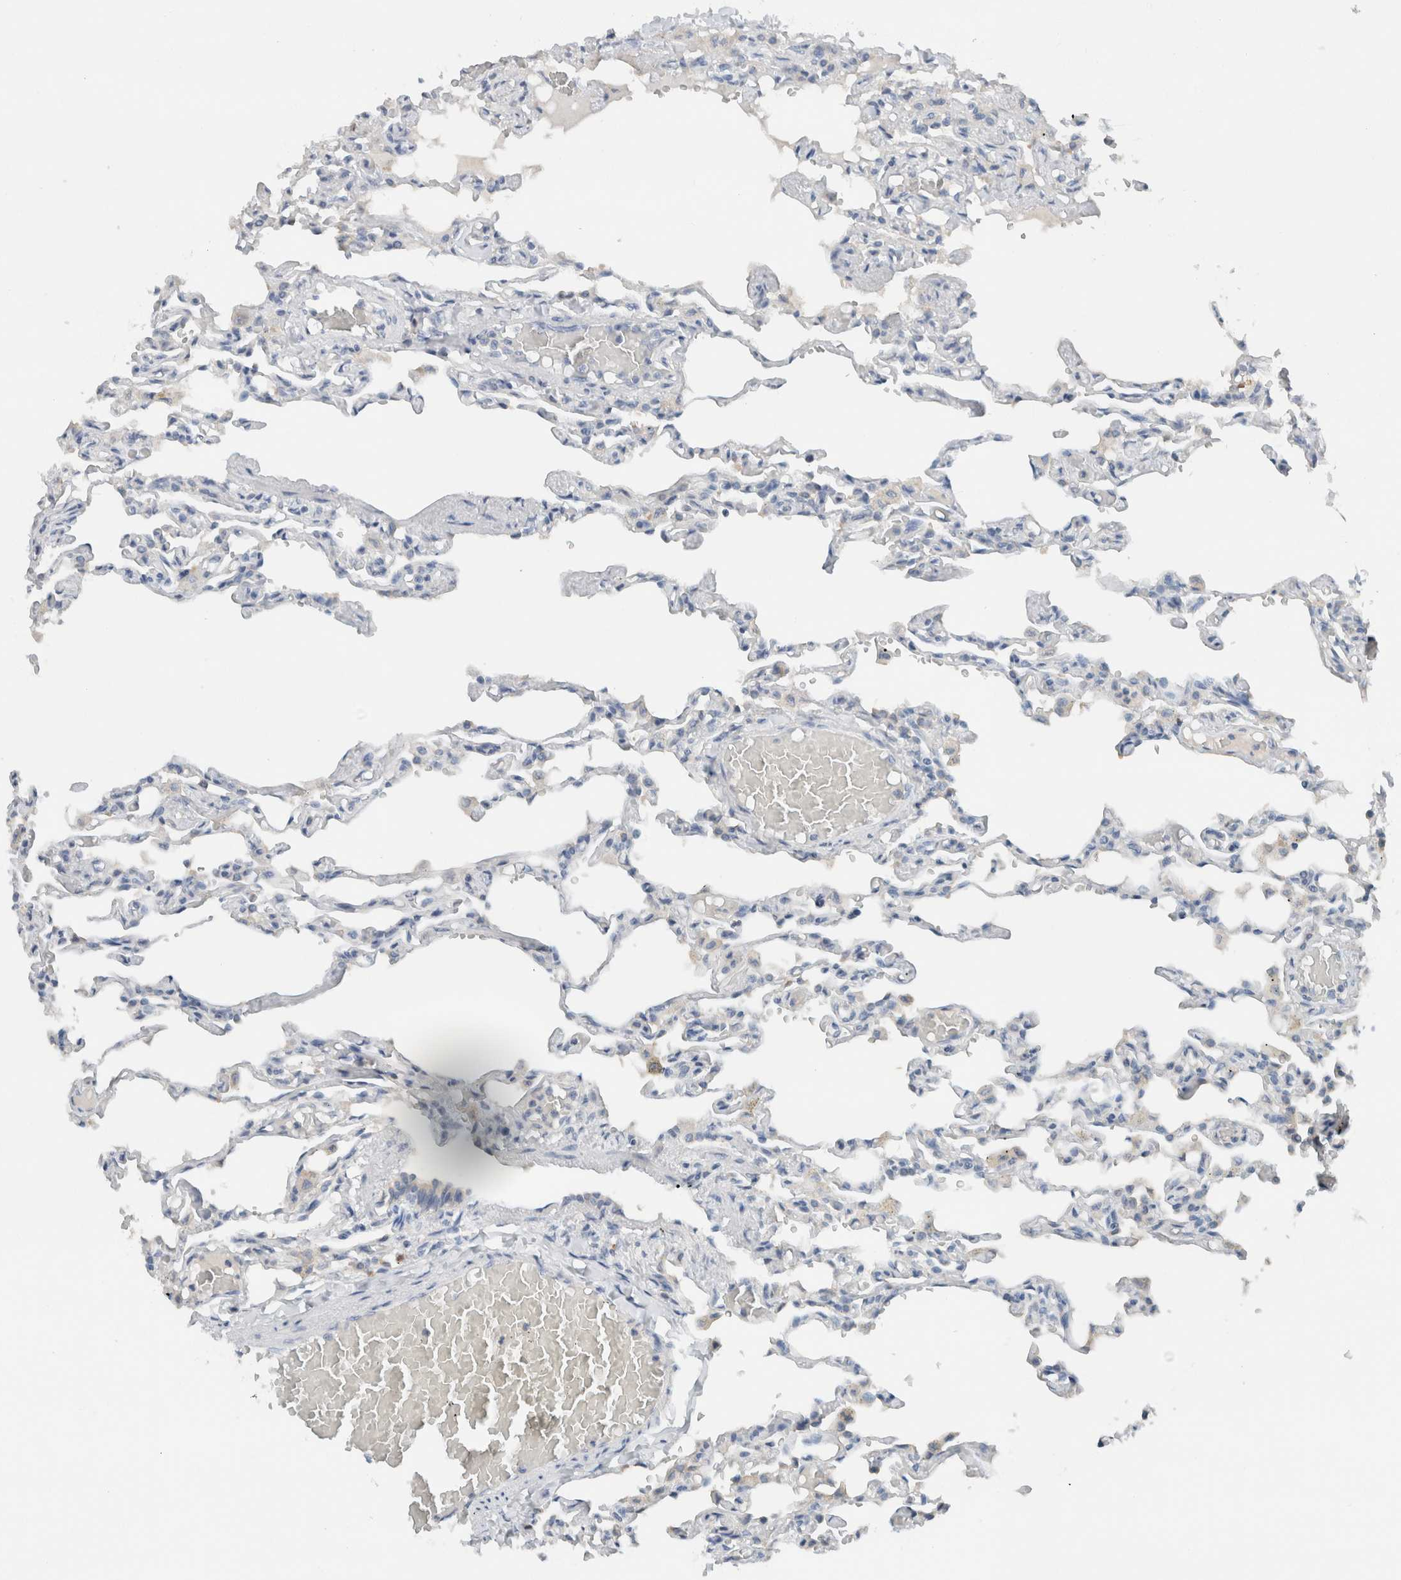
{"staining": {"intensity": "negative", "quantity": "none", "location": "none"}, "tissue": "lung", "cell_type": "Alveolar cells", "image_type": "normal", "snomed": [{"axis": "morphology", "description": "Normal tissue, NOS"}, {"axis": "topography", "description": "Lung"}], "caption": "A micrograph of lung stained for a protein reveals no brown staining in alveolar cells.", "gene": "DUOX1", "patient": {"sex": "male", "age": 21}}